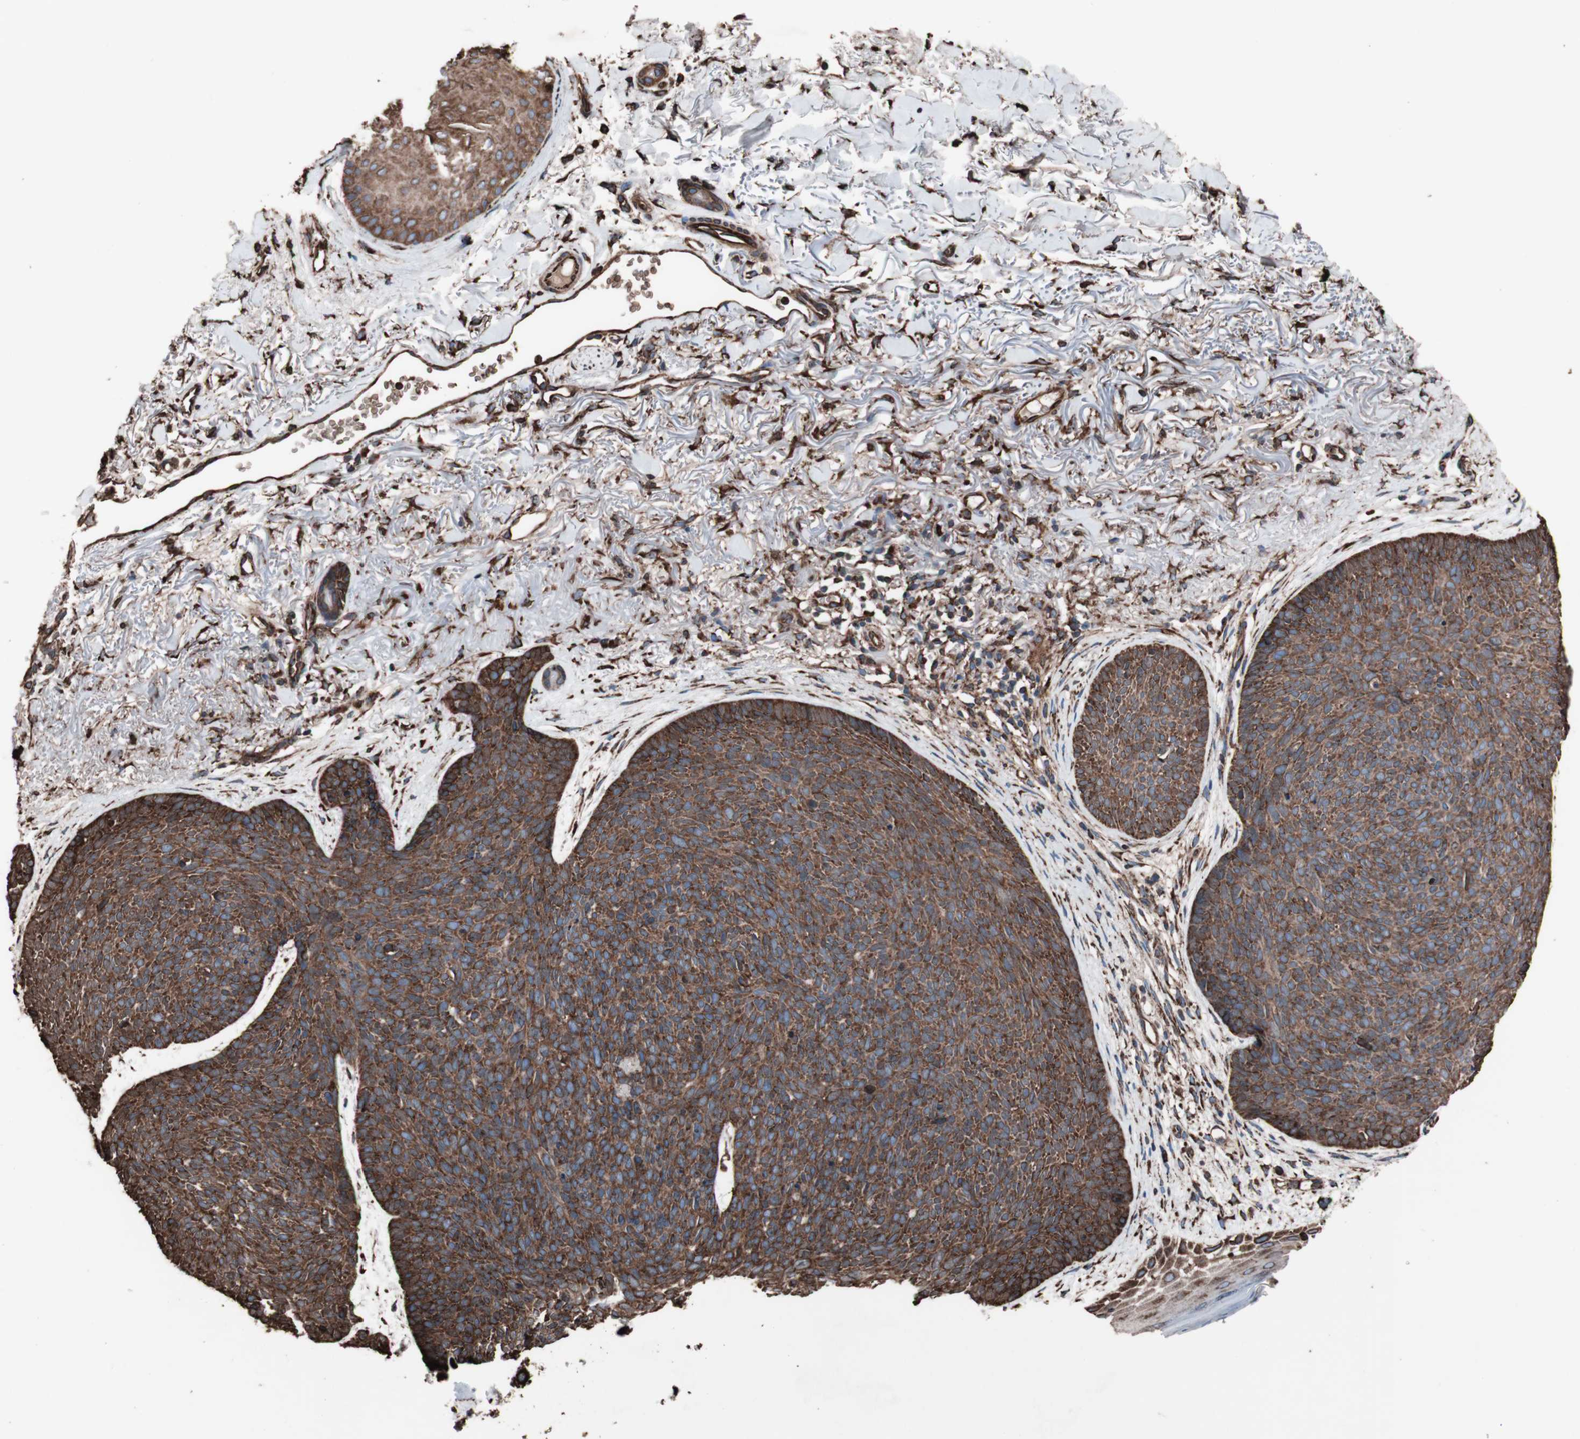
{"staining": {"intensity": "strong", "quantity": ">75%", "location": "cytoplasmic/membranous"}, "tissue": "skin cancer", "cell_type": "Tumor cells", "image_type": "cancer", "snomed": [{"axis": "morphology", "description": "Normal tissue, NOS"}, {"axis": "morphology", "description": "Basal cell carcinoma"}, {"axis": "topography", "description": "Skin"}], "caption": "The histopathology image reveals immunohistochemical staining of skin basal cell carcinoma. There is strong cytoplasmic/membranous positivity is present in approximately >75% of tumor cells. The protein is shown in brown color, while the nuclei are stained blue.", "gene": "HSP90B1", "patient": {"sex": "female", "age": 70}}